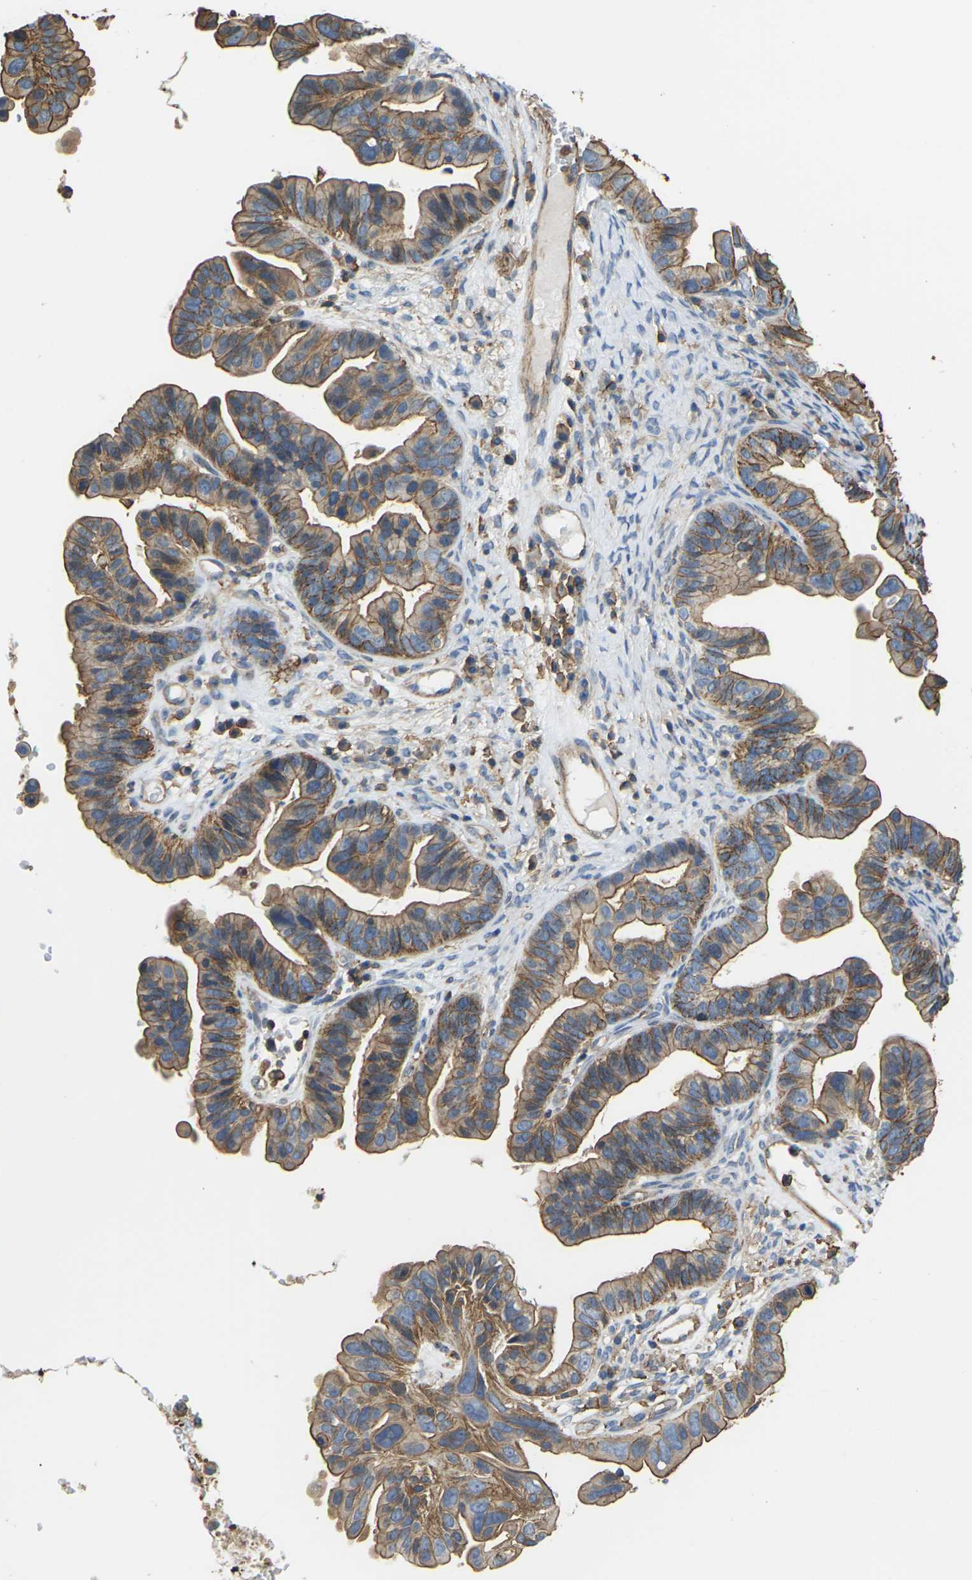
{"staining": {"intensity": "moderate", "quantity": ">75%", "location": "cytoplasmic/membranous"}, "tissue": "ovarian cancer", "cell_type": "Tumor cells", "image_type": "cancer", "snomed": [{"axis": "morphology", "description": "Cystadenocarcinoma, serous, NOS"}, {"axis": "topography", "description": "Ovary"}], "caption": "Tumor cells show medium levels of moderate cytoplasmic/membranous expression in about >75% of cells in human ovarian cancer. (Brightfield microscopy of DAB IHC at high magnification).", "gene": "IQGAP1", "patient": {"sex": "female", "age": 56}}